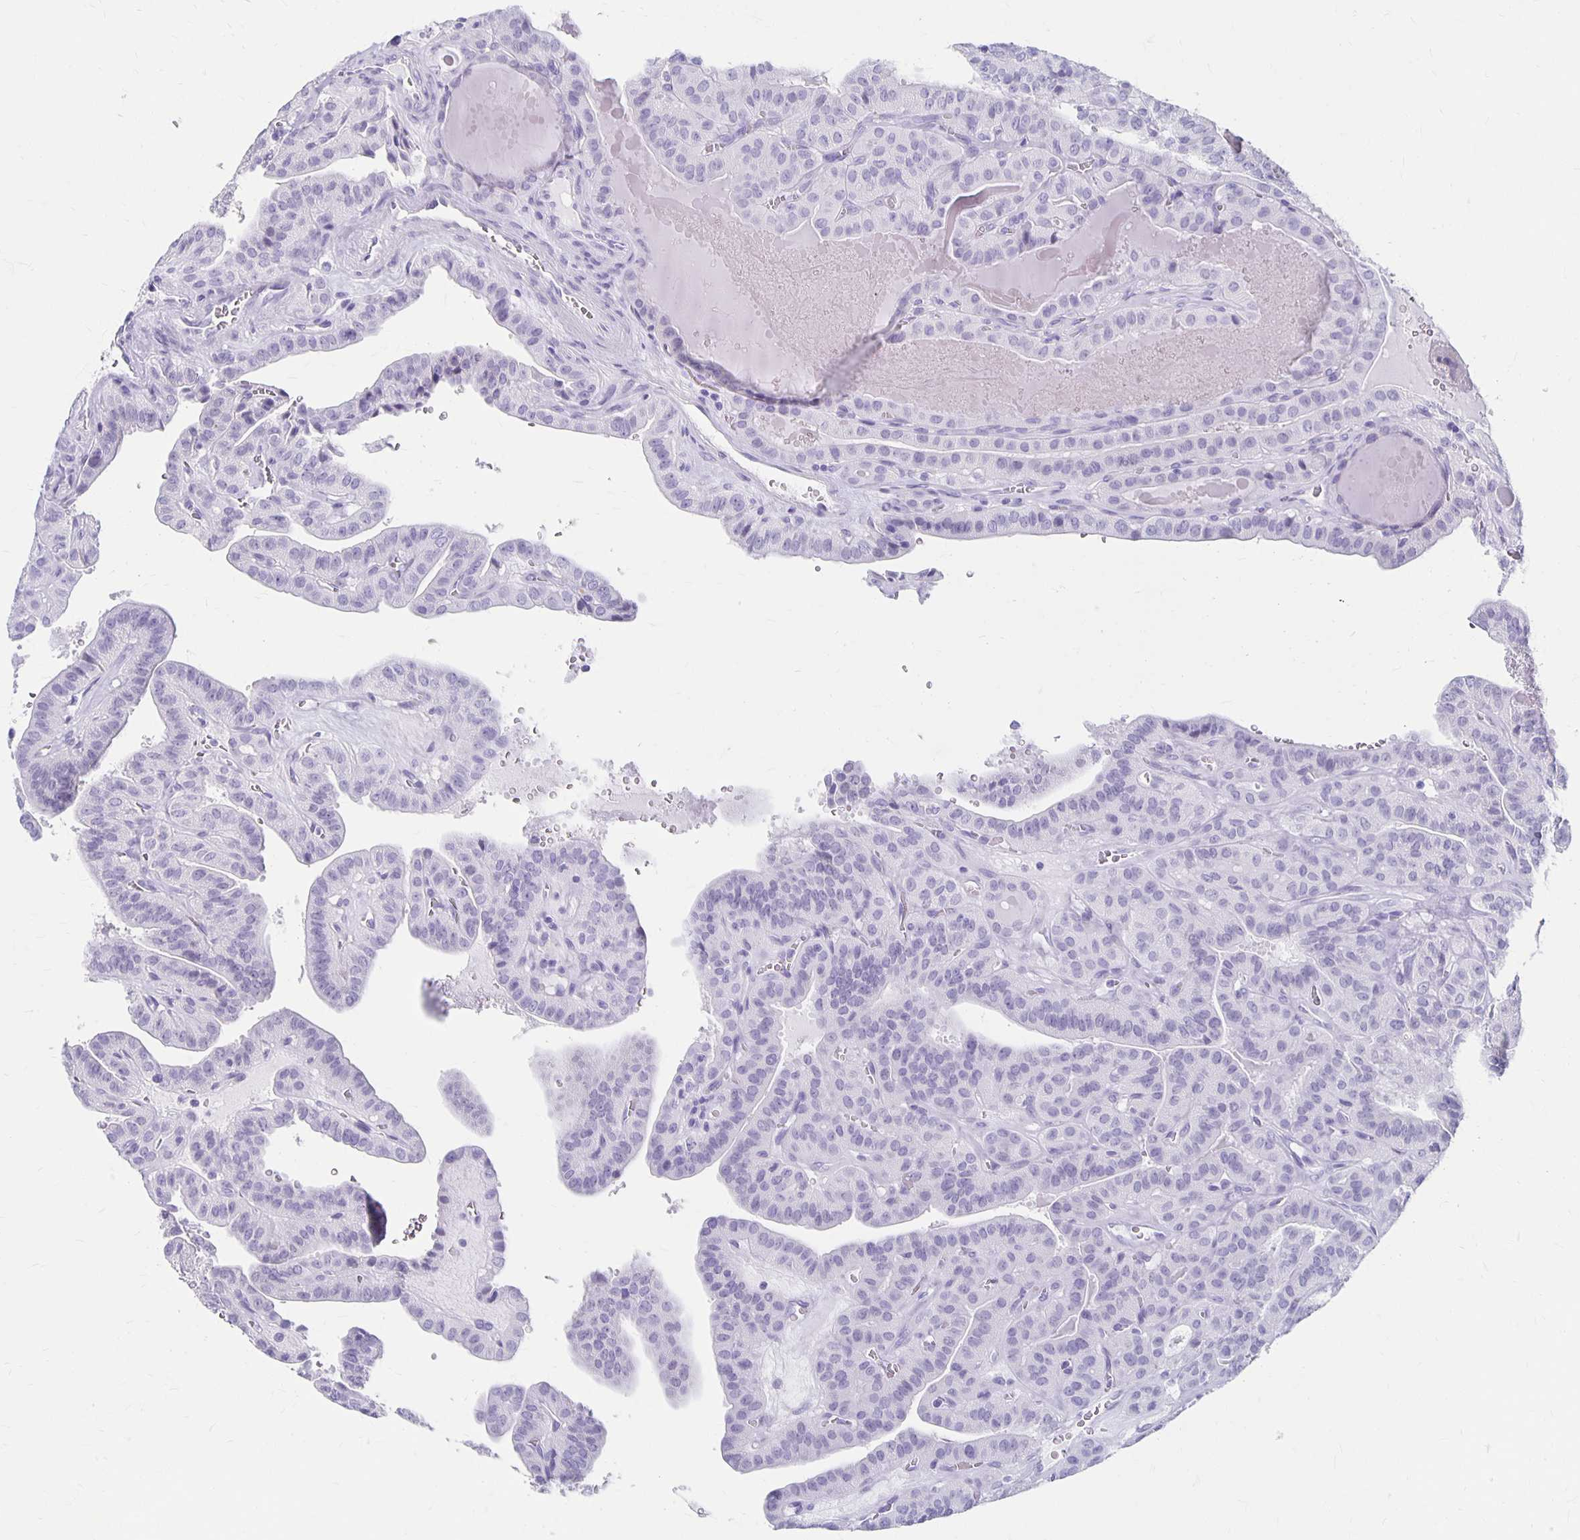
{"staining": {"intensity": "negative", "quantity": "none", "location": "none"}, "tissue": "thyroid cancer", "cell_type": "Tumor cells", "image_type": "cancer", "snomed": [{"axis": "morphology", "description": "Papillary adenocarcinoma, NOS"}, {"axis": "topography", "description": "Thyroid gland"}], "caption": "An IHC image of thyroid papillary adenocarcinoma is shown. There is no staining in tumor cells of thyroid papillary adenocarcinoma.", "gene": "MAGEC2", "patient": {"sex": "male", "age": 52}}